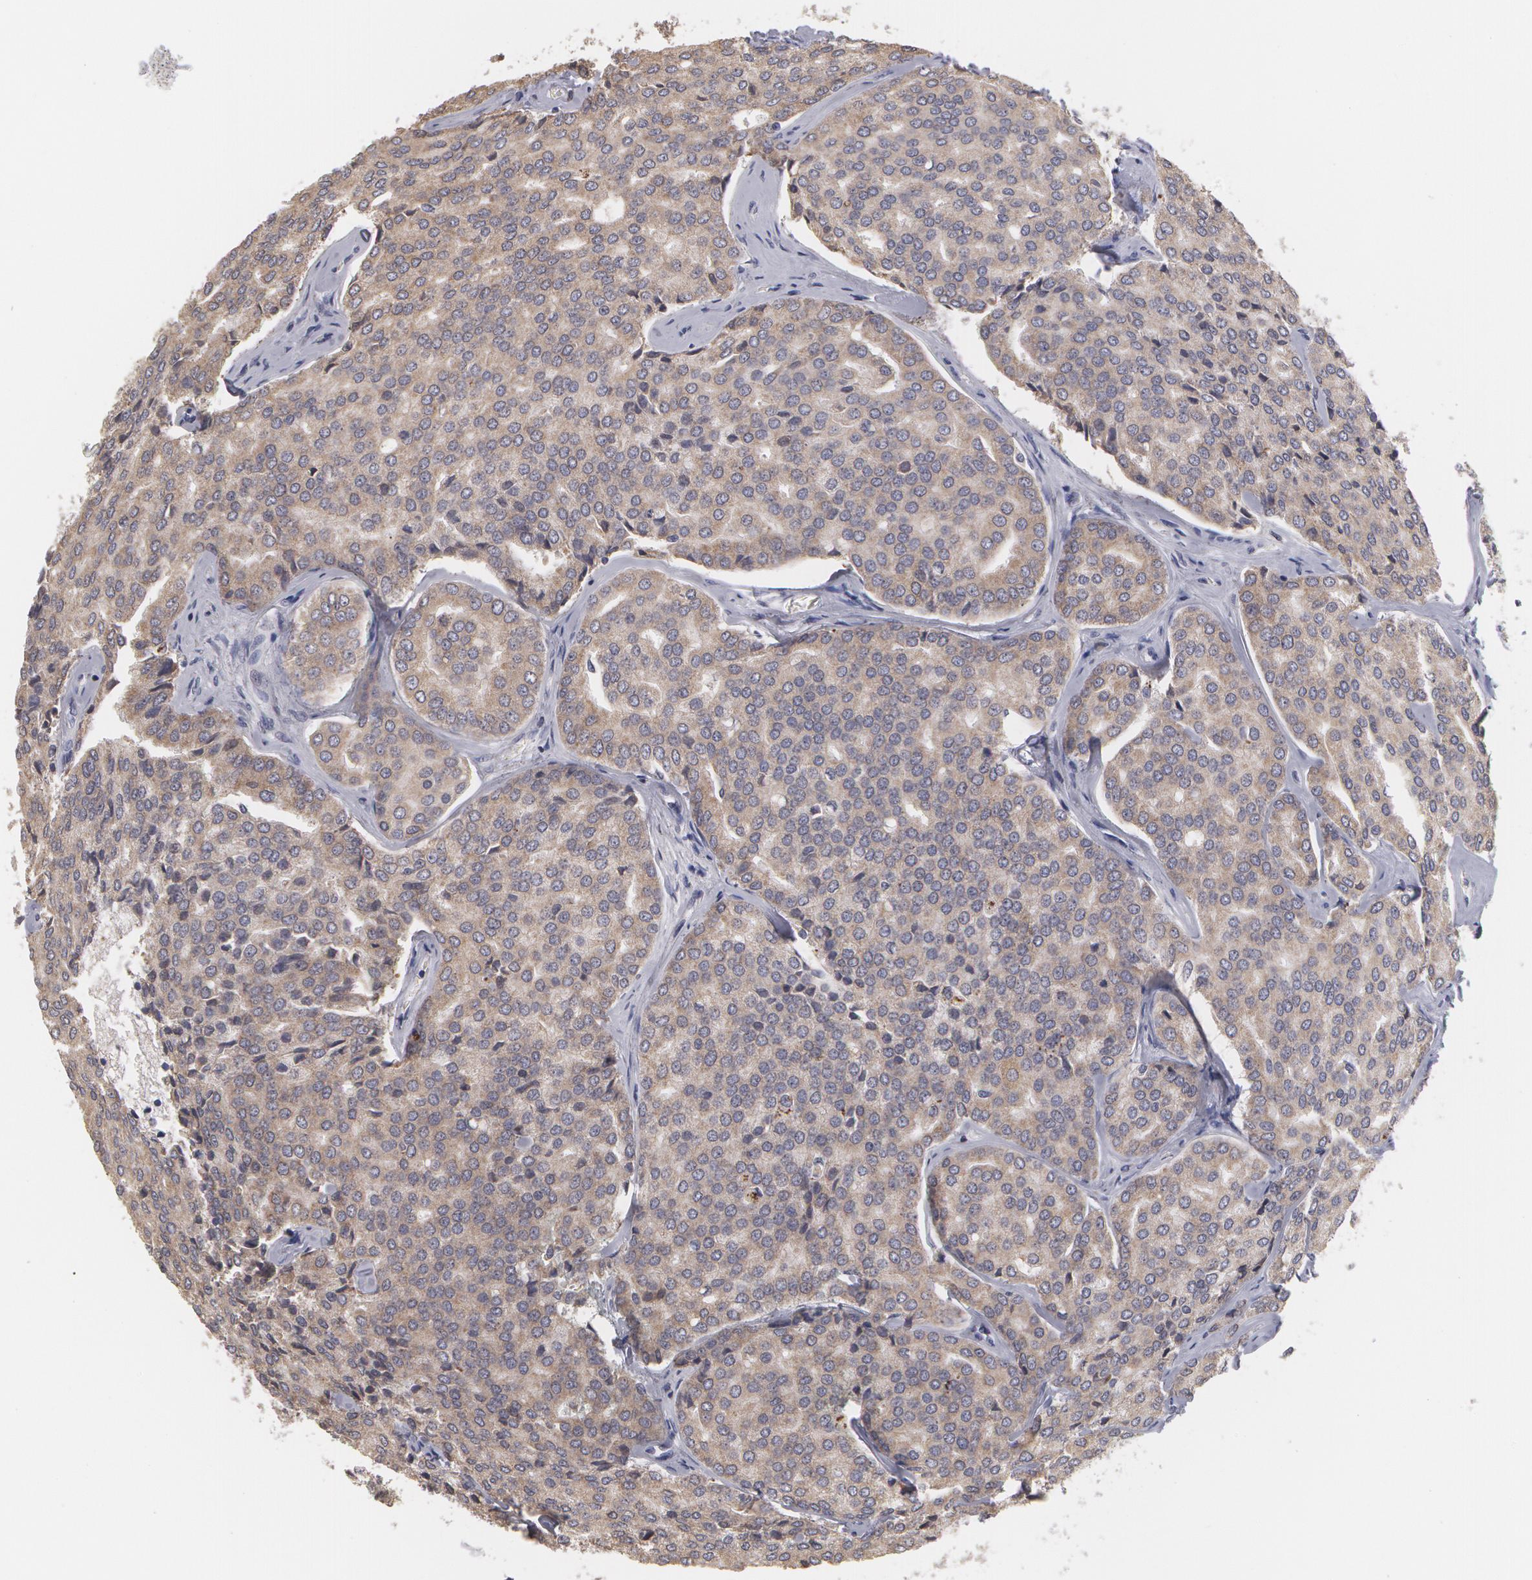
{"staining": {"intensity": "moderate", "quantity": ">75%", "location": "cytoplasmic/membranous"}, "tissue": "prostate cancer", "cell_type": "Tumor cells", "image_type": "cancer", "snomed": [{"axis": "morphology", "description": "Adenocarcinoma, High grade"}, {"axis": "topography", "description": "Prostate"}], "caption": "Tumor cells exhibit medium levels of moderate cytoplasmic/membranous staining in approximately >75% of cells in human prostate high-grade adenocarcinoma.", "gene": "MTHFD1", "patient": {"sex": "male", "age": 64}}